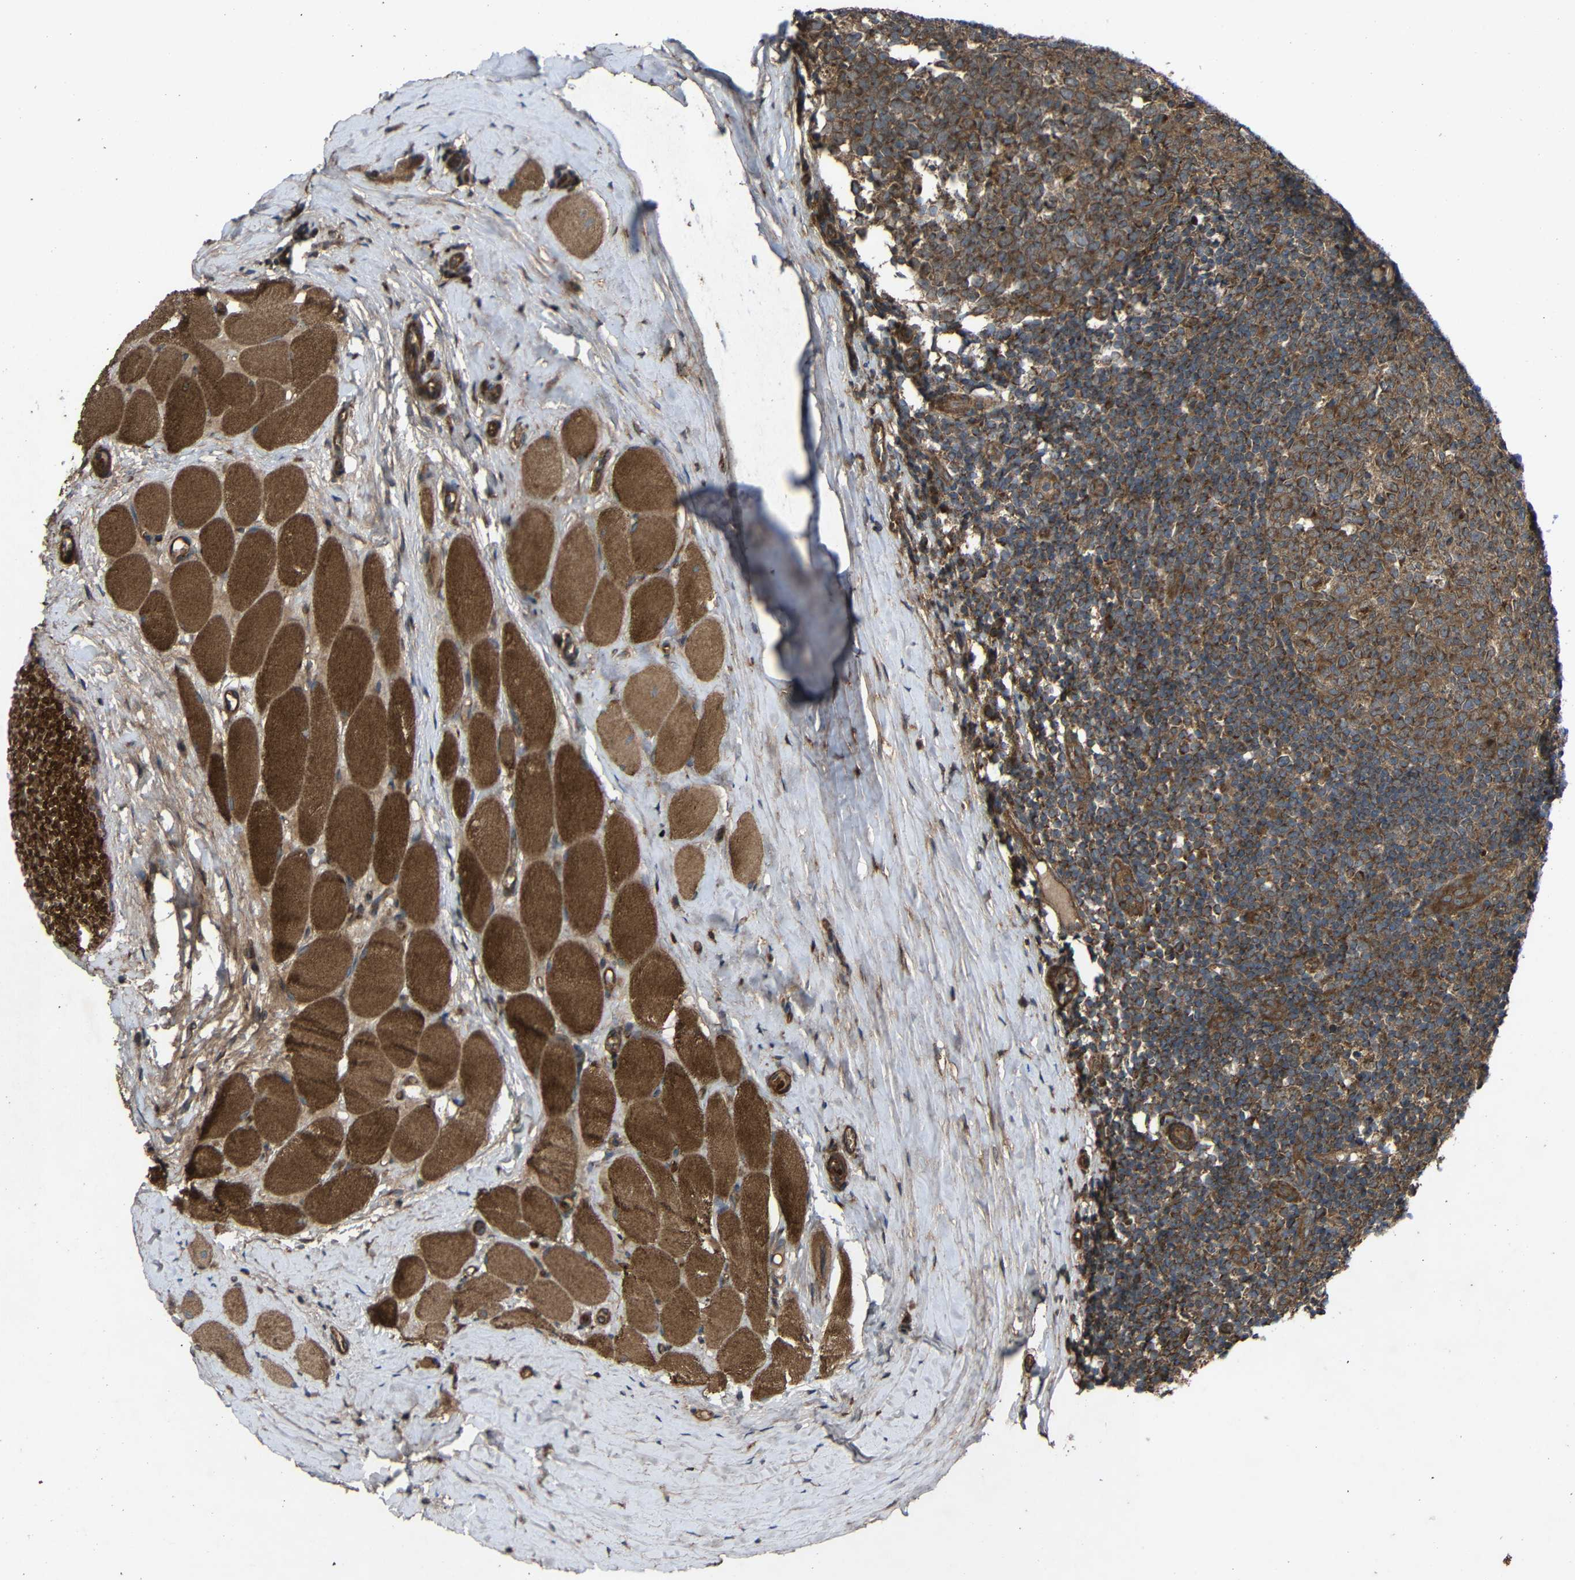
{"staining": {"intensity": "strong", "quantity": ">75%", "location": "cytoplasmic/membranous"}, "tissue": "tonsil", "cell_type": "Germinal center cells", "image_type": "normal", "snomed": [{"axis": "morphology", "description": "Normal tissue, NOS"}, {"axis": "topography", "description": "Tonsil"}], "caption": "Tonsil stained for a protein (brown) shows strong cytoplasmic/membranous positive positivity in approximately >75% of germinal center cells.", "gene": "C1GALT1", "patient": {"sex": "female", "age": 19}}